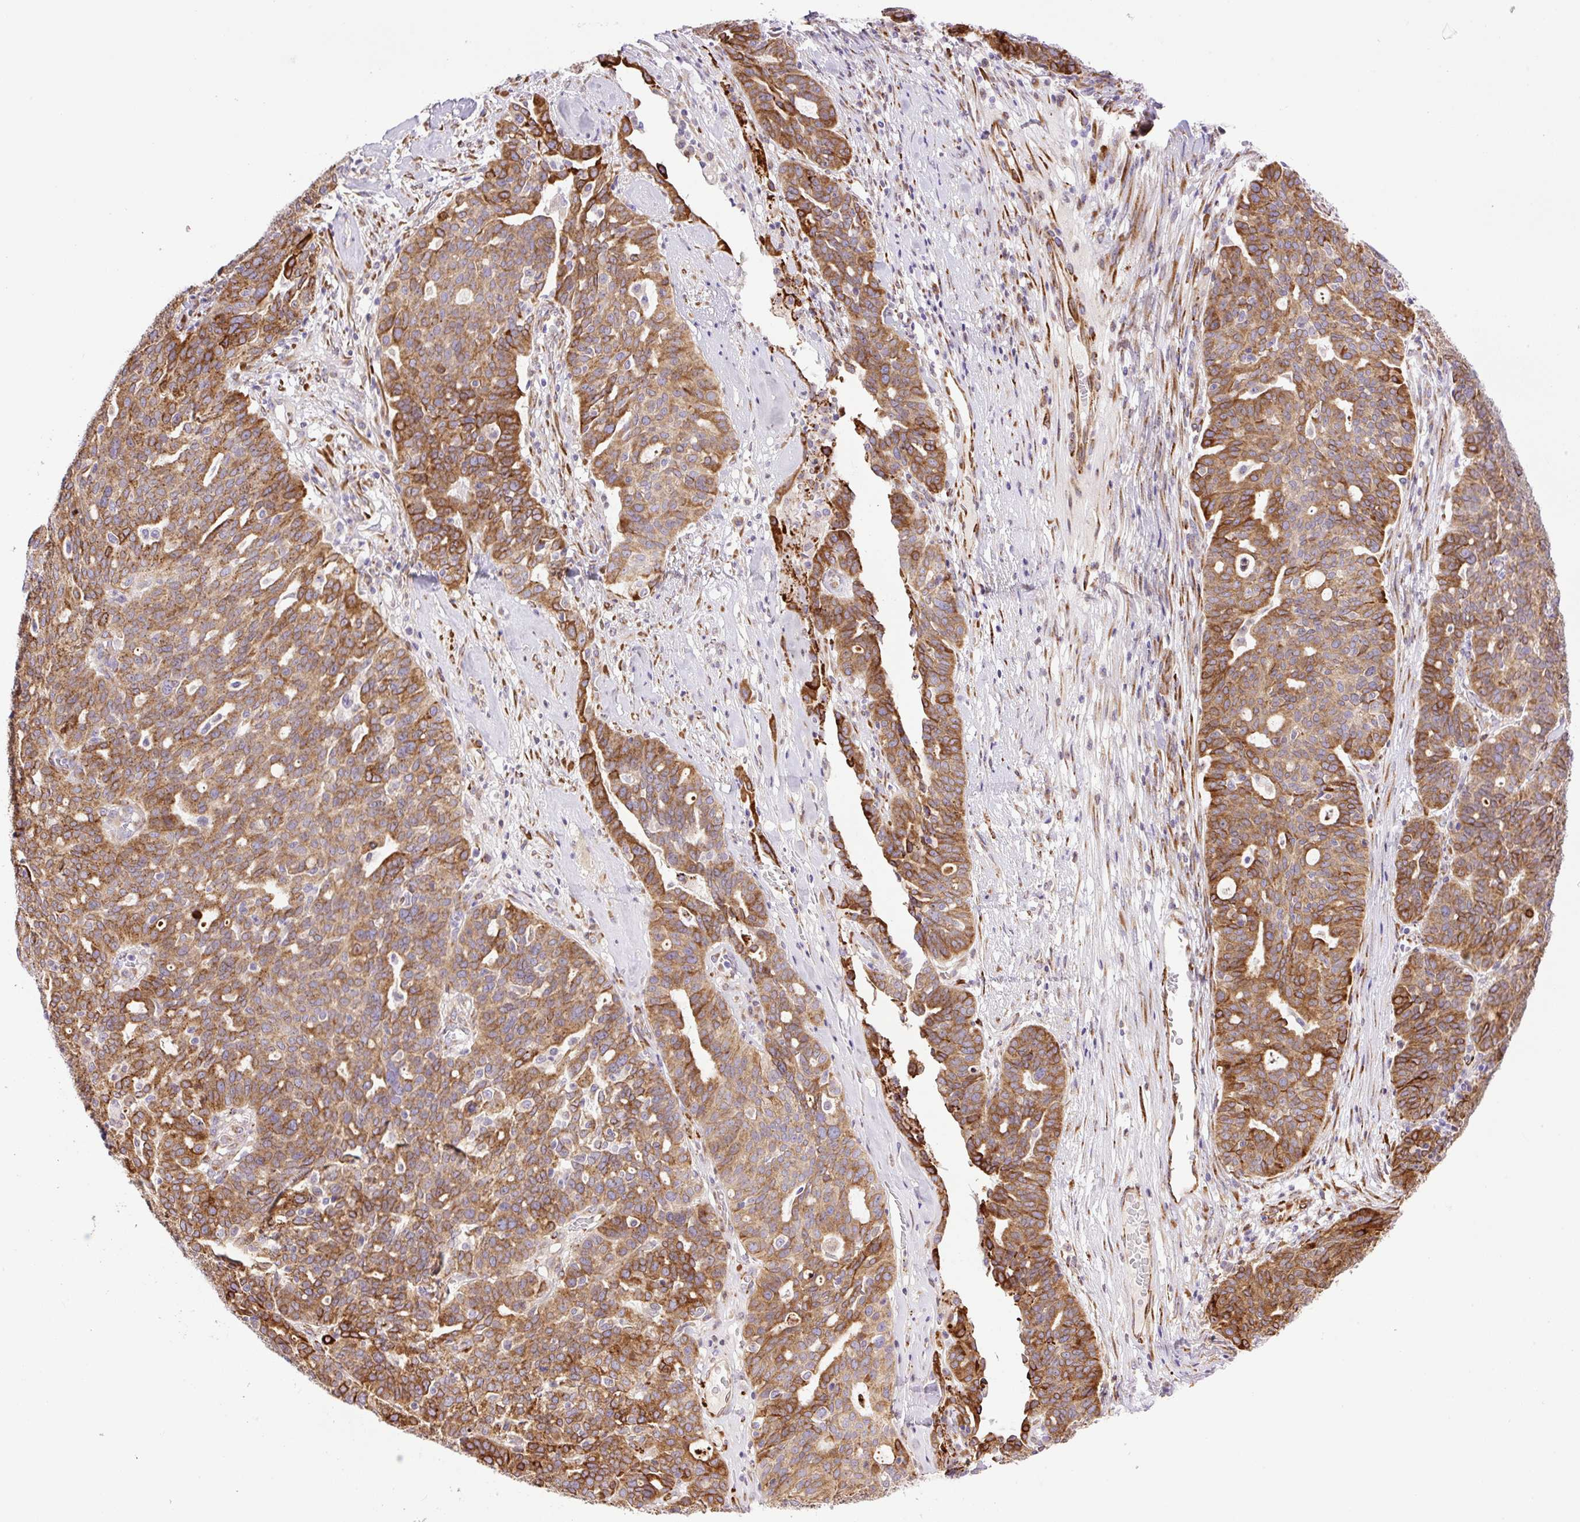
{"staining": {"intensity": "strong", "quantity": ">75%", "location": "cytoplasmic/membranous"}, "tissue": "ovarian cancer", "cell_type": "Tumor cells", "image_type": "cancer", "snomed": [{"axis": "morphology", "description": "Cystadenocarcinoma, serous, NOS"}, {"axis": "topography", "description": "Ovary"}], "caption": "A histopathology image of human ovarian serous cystadenocarcinoma stained for a protein shows strong cytoplasmic/membranous brown staining in tumor cells.", "gene": "RAB30", "patient": {"sex": "female", "age": 59}}